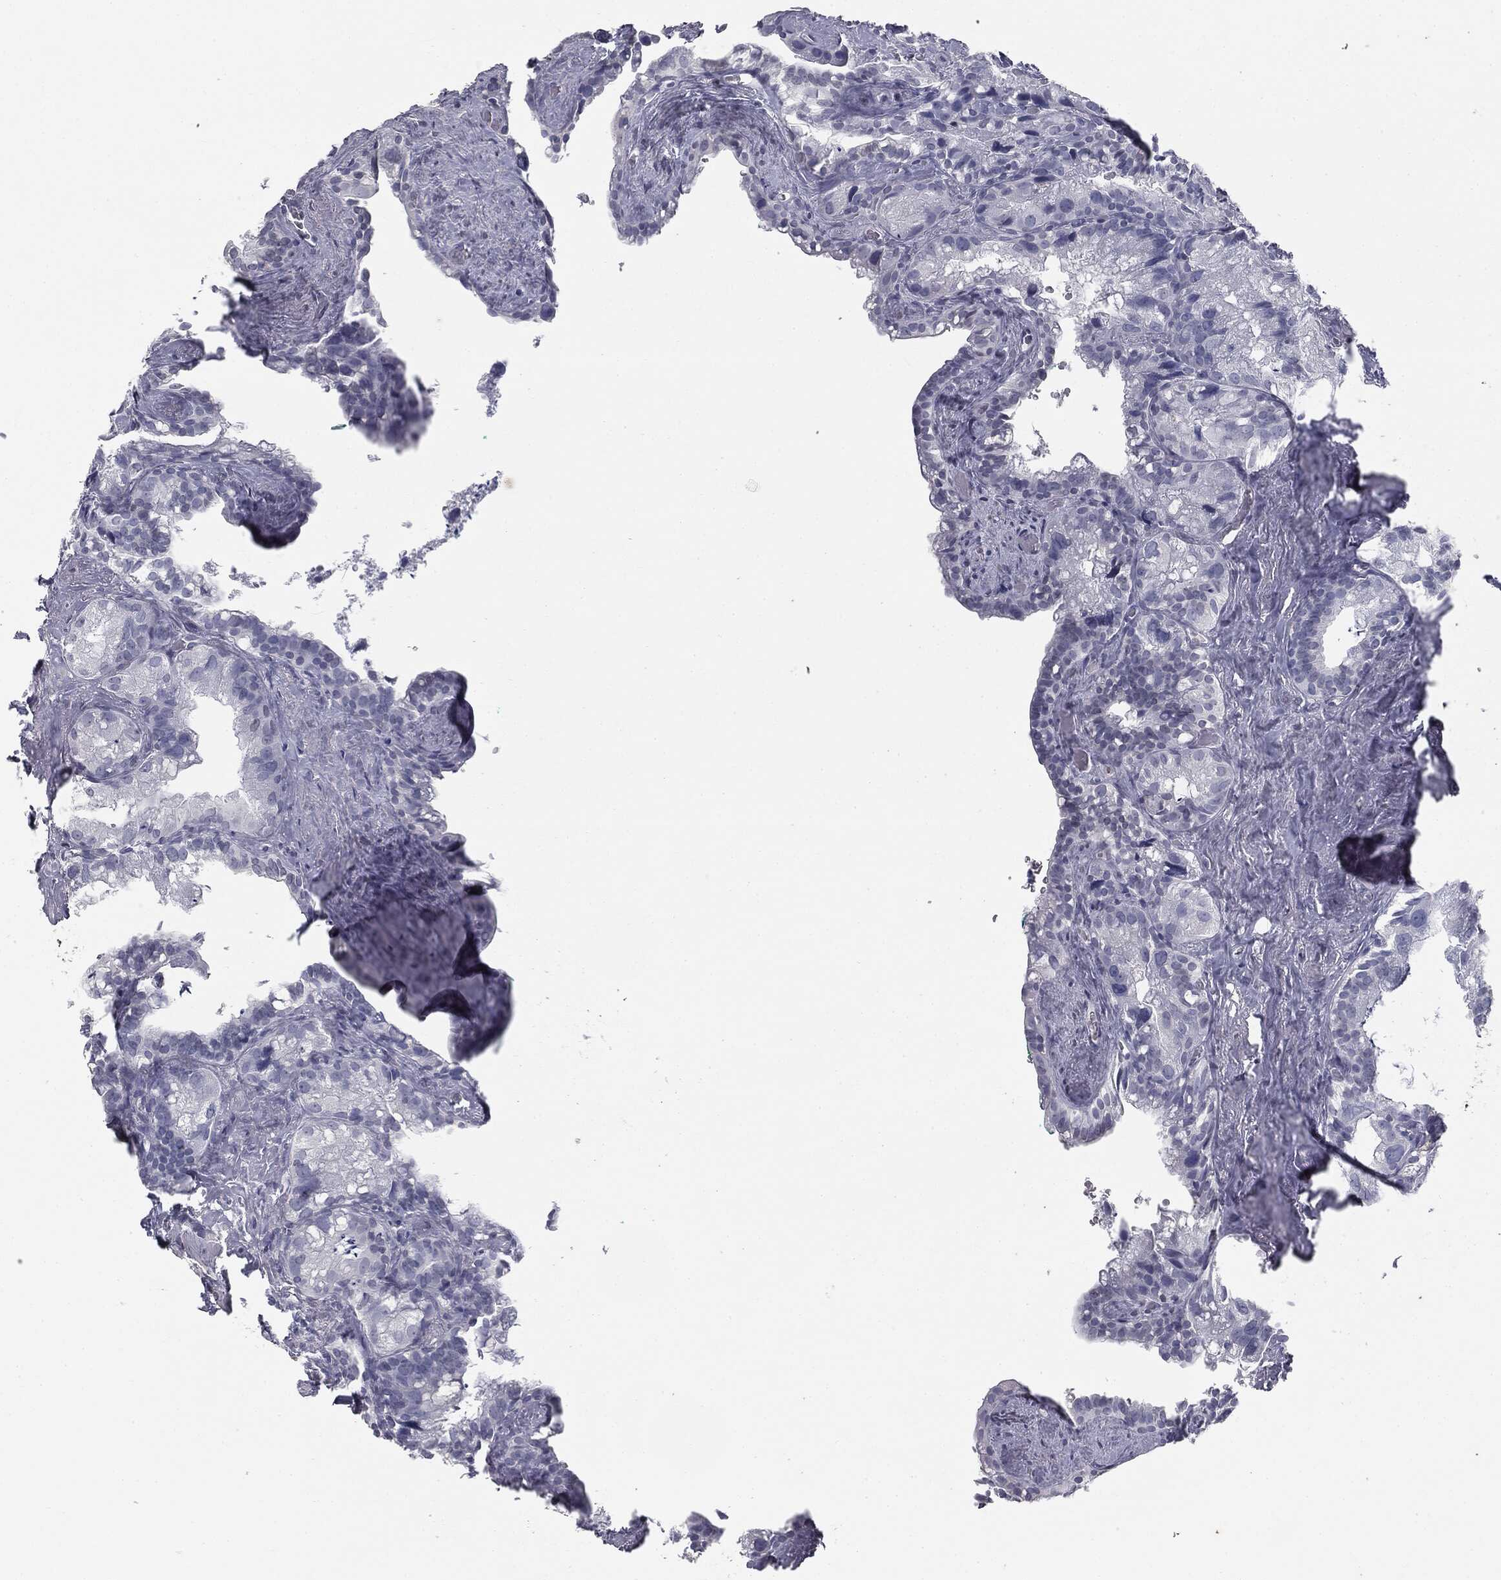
{"staining": {"intensity": "negative", "quantity": "none", "location": "none"}, "tissue": "seminal vesicle", "cell_type": "Glandular cells", "image_type": "normal", "snomed": [{"axis": "morphology", "description": "Normal tissue, NOS"}, {"axis": "topography", "description": "Seminal veicle"}], "caption": "A high-resolution image shows IHC staining of normal seminal vesicle, which displays no significant expression in glandular cells. (Immunohistochemistry, brightfield microscopy, high magnification).", "gene": "ALDOB", "patient": {"sex": "male", "age": 72}}